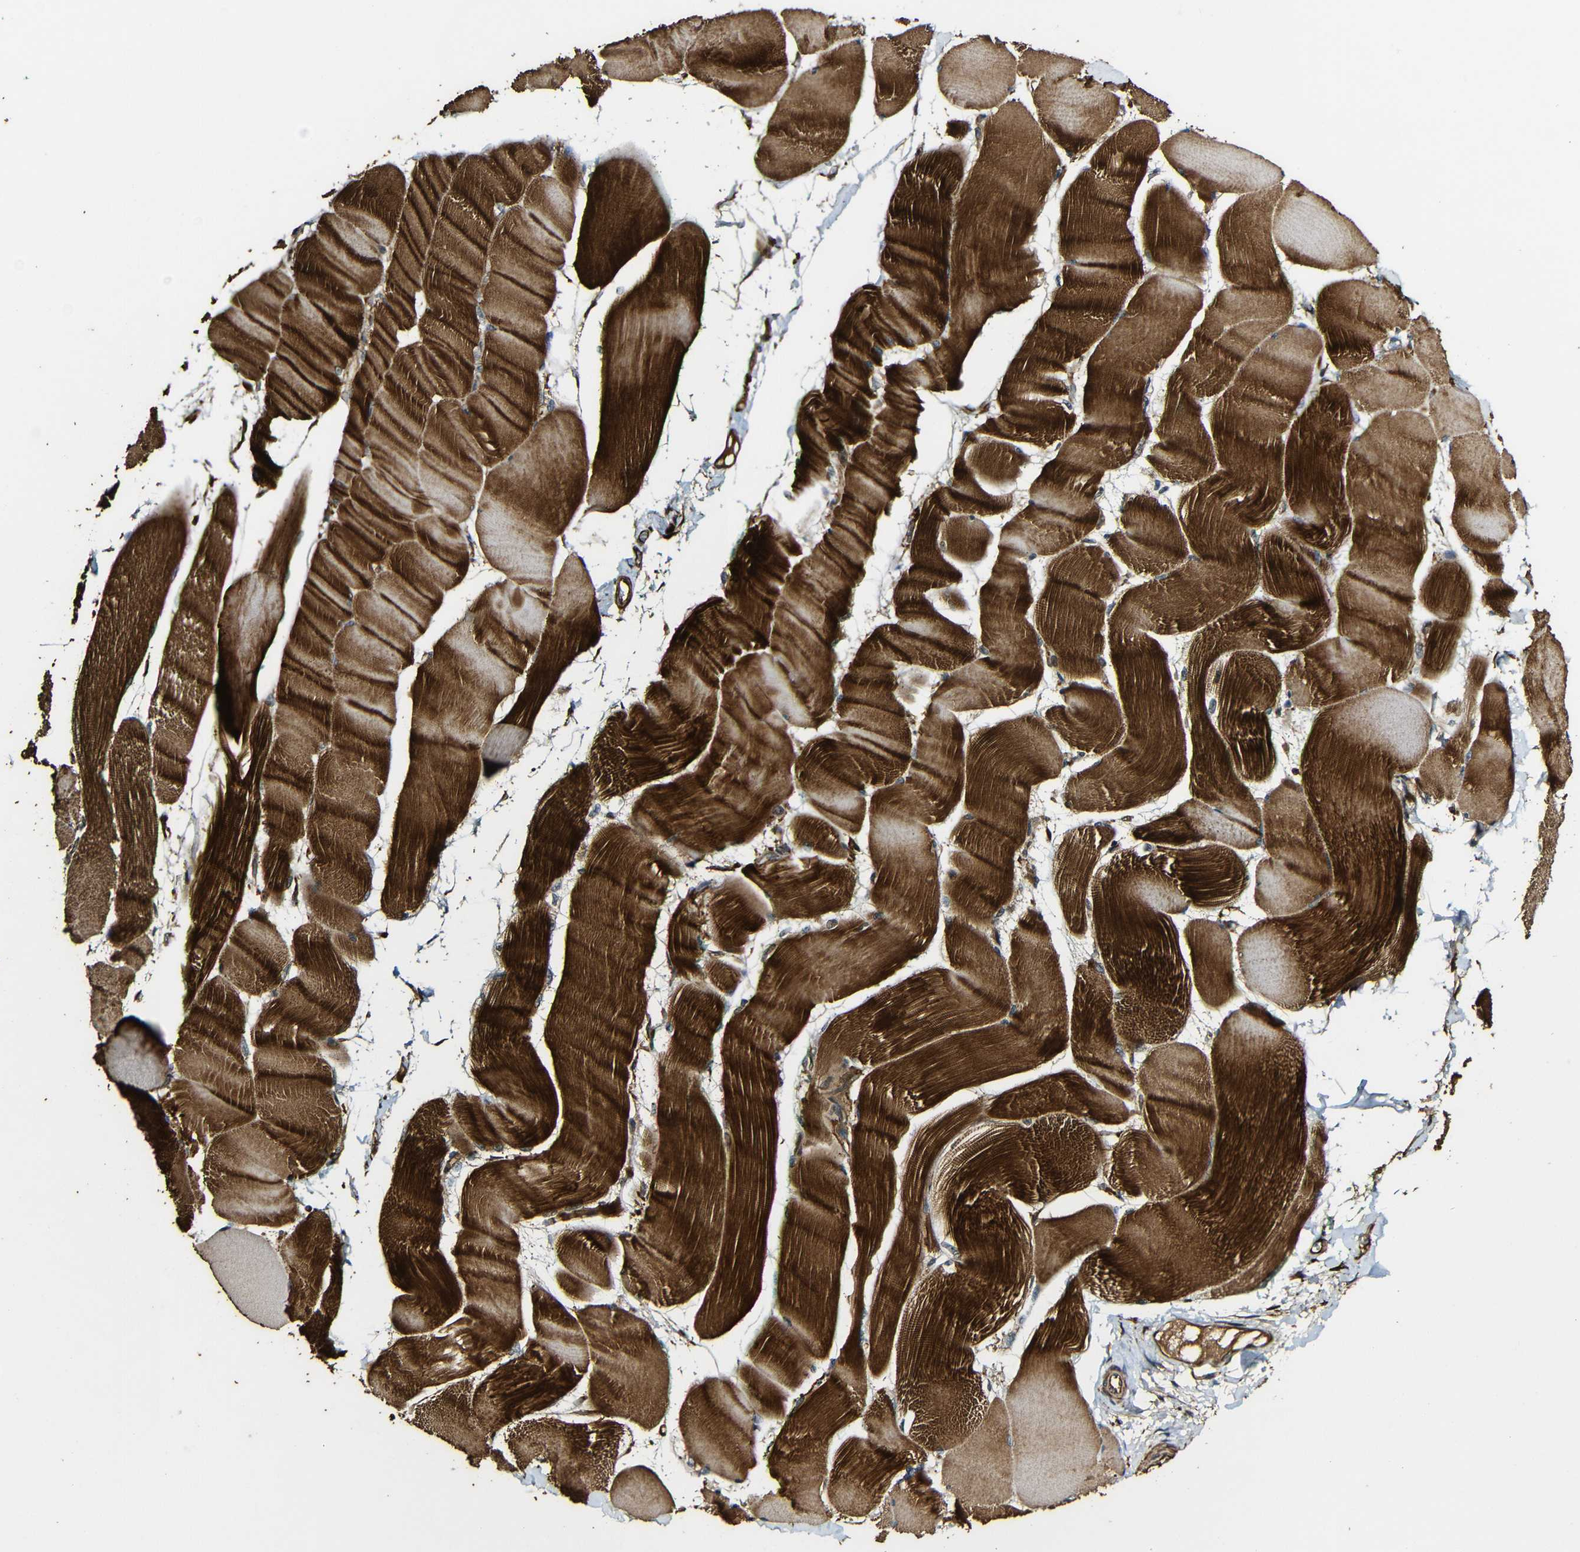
{"staining": {"intensity": "strong", "quantity": ">75%", "location": "cytoplasmic/membranous"}, "tissue": "skeletal muscle", "cell_type": "Myocytes", "image_type": "normal", "snomed": [{"axis": "morphology", "description": "Normal tissue, NOS"}, {"axis": "morphology", "description": "Squamous cell carcinoma, NOS"}, {"axis": "topography", "description": "Skeletal muscle"}], "caption": "Immunohistochemistry (IHC) of normal skeletal muscle demonstrates high levels of strong cytoplasmic/membranous expression in about >75% of myocytes. Immunohistochemistry stains the protein in brown and the nuclei are stained blue.", "gene": "CASP8", "patient": {"sex": "male", "age": 51}}